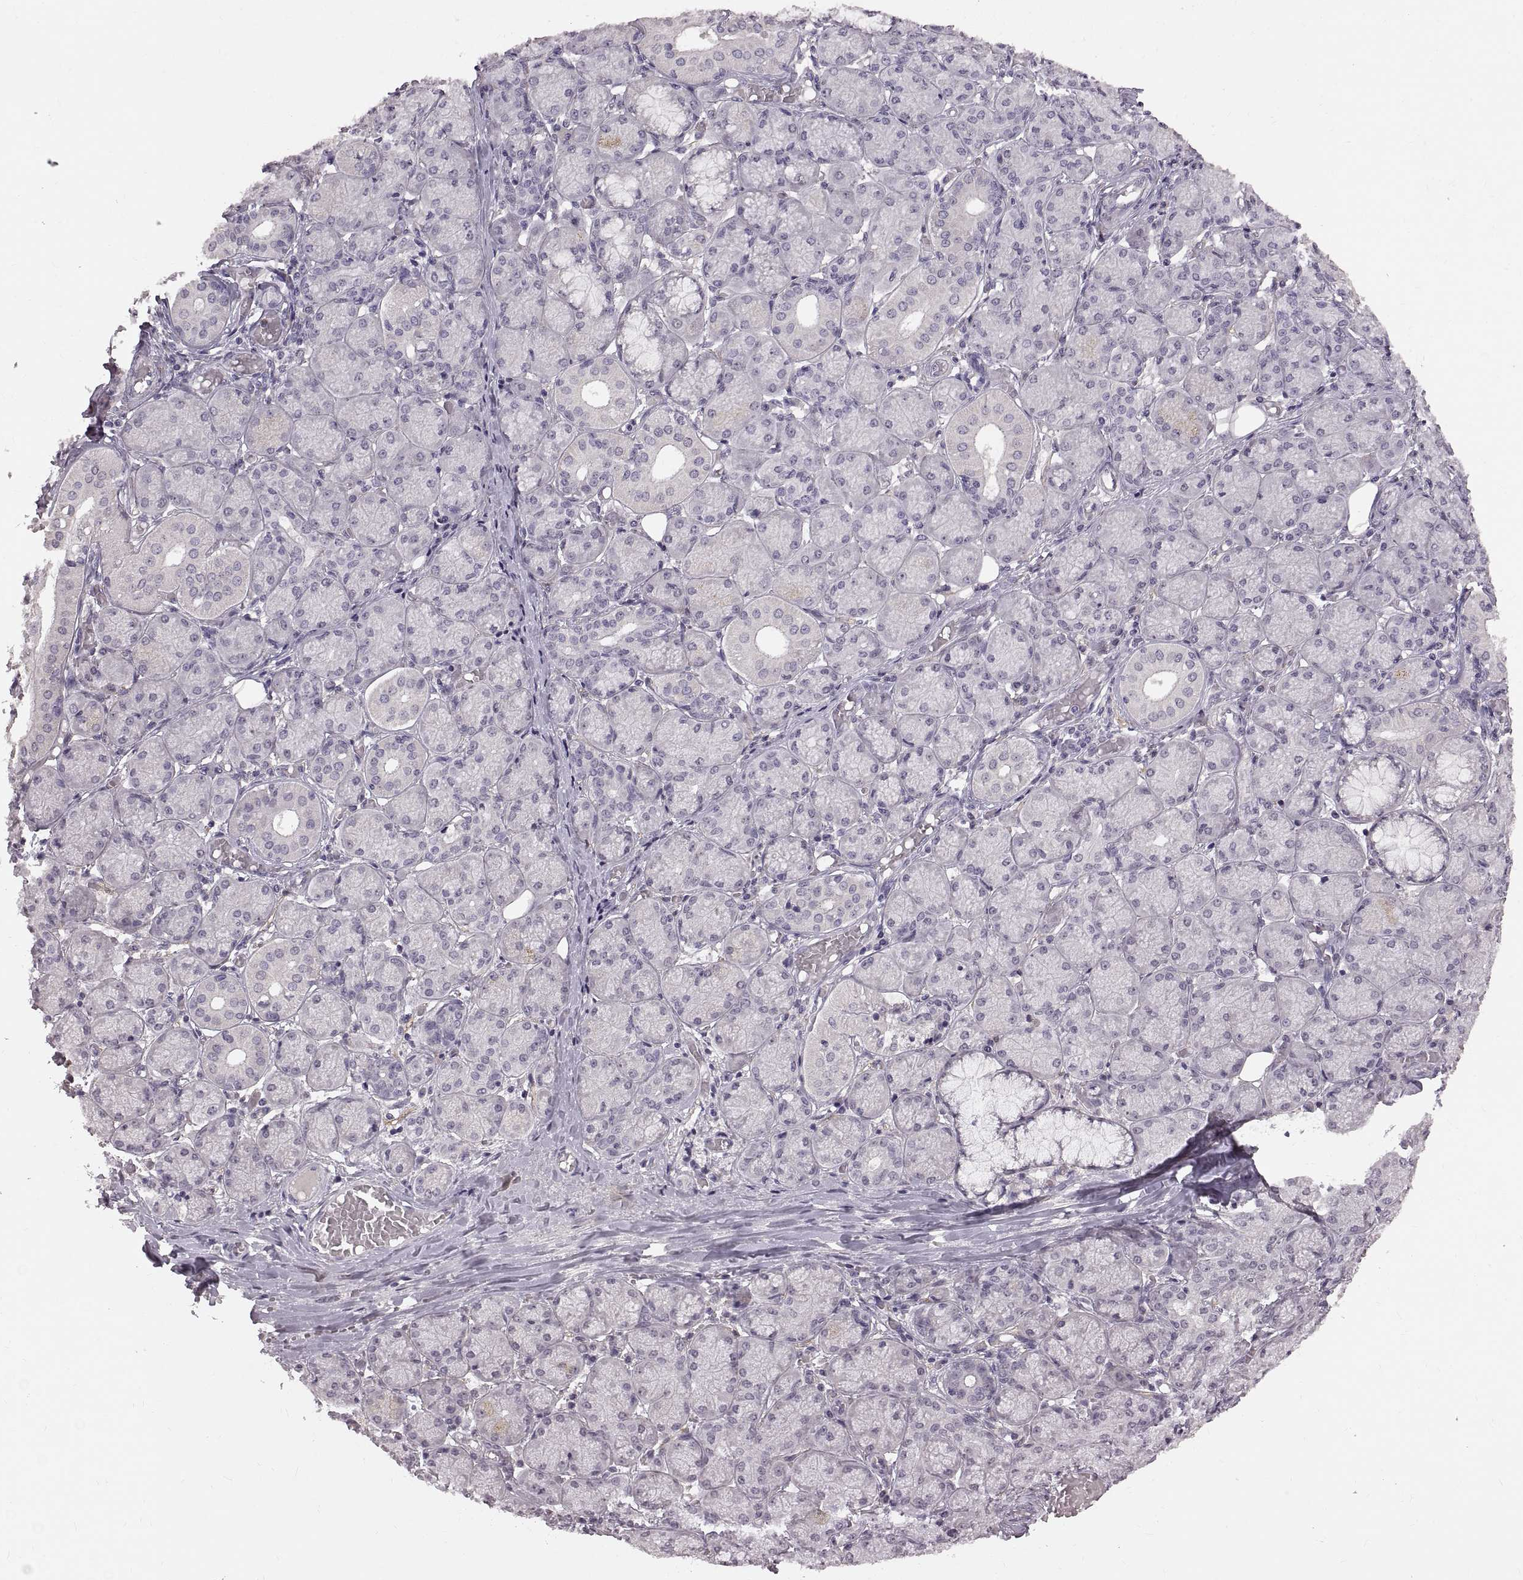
{"staining": {"intensity": "negative", "quantity": "none", "location": "none"}, "tissue": "salivary gland", "cell_type": "Glandular cells", "image_type": "normal", "snomed": [{"axis": "morphology", "description": "Normal tissue, NOS"}, {"axis": "topography", "description": "Salivary gland"}, {"axis": "topography", "description": "Peripheral nerve tissue"}], "caption": "DAB (3,3'-diaminobenzidine) immunohistochemical staining of unremarkable salivary gland shows no significant staining in glandular cells. (Immunohistochemistry, brightfield microscopy, high magnification).", "gene": "CDH2", "patient": {"sex": "female", "age": 24}}